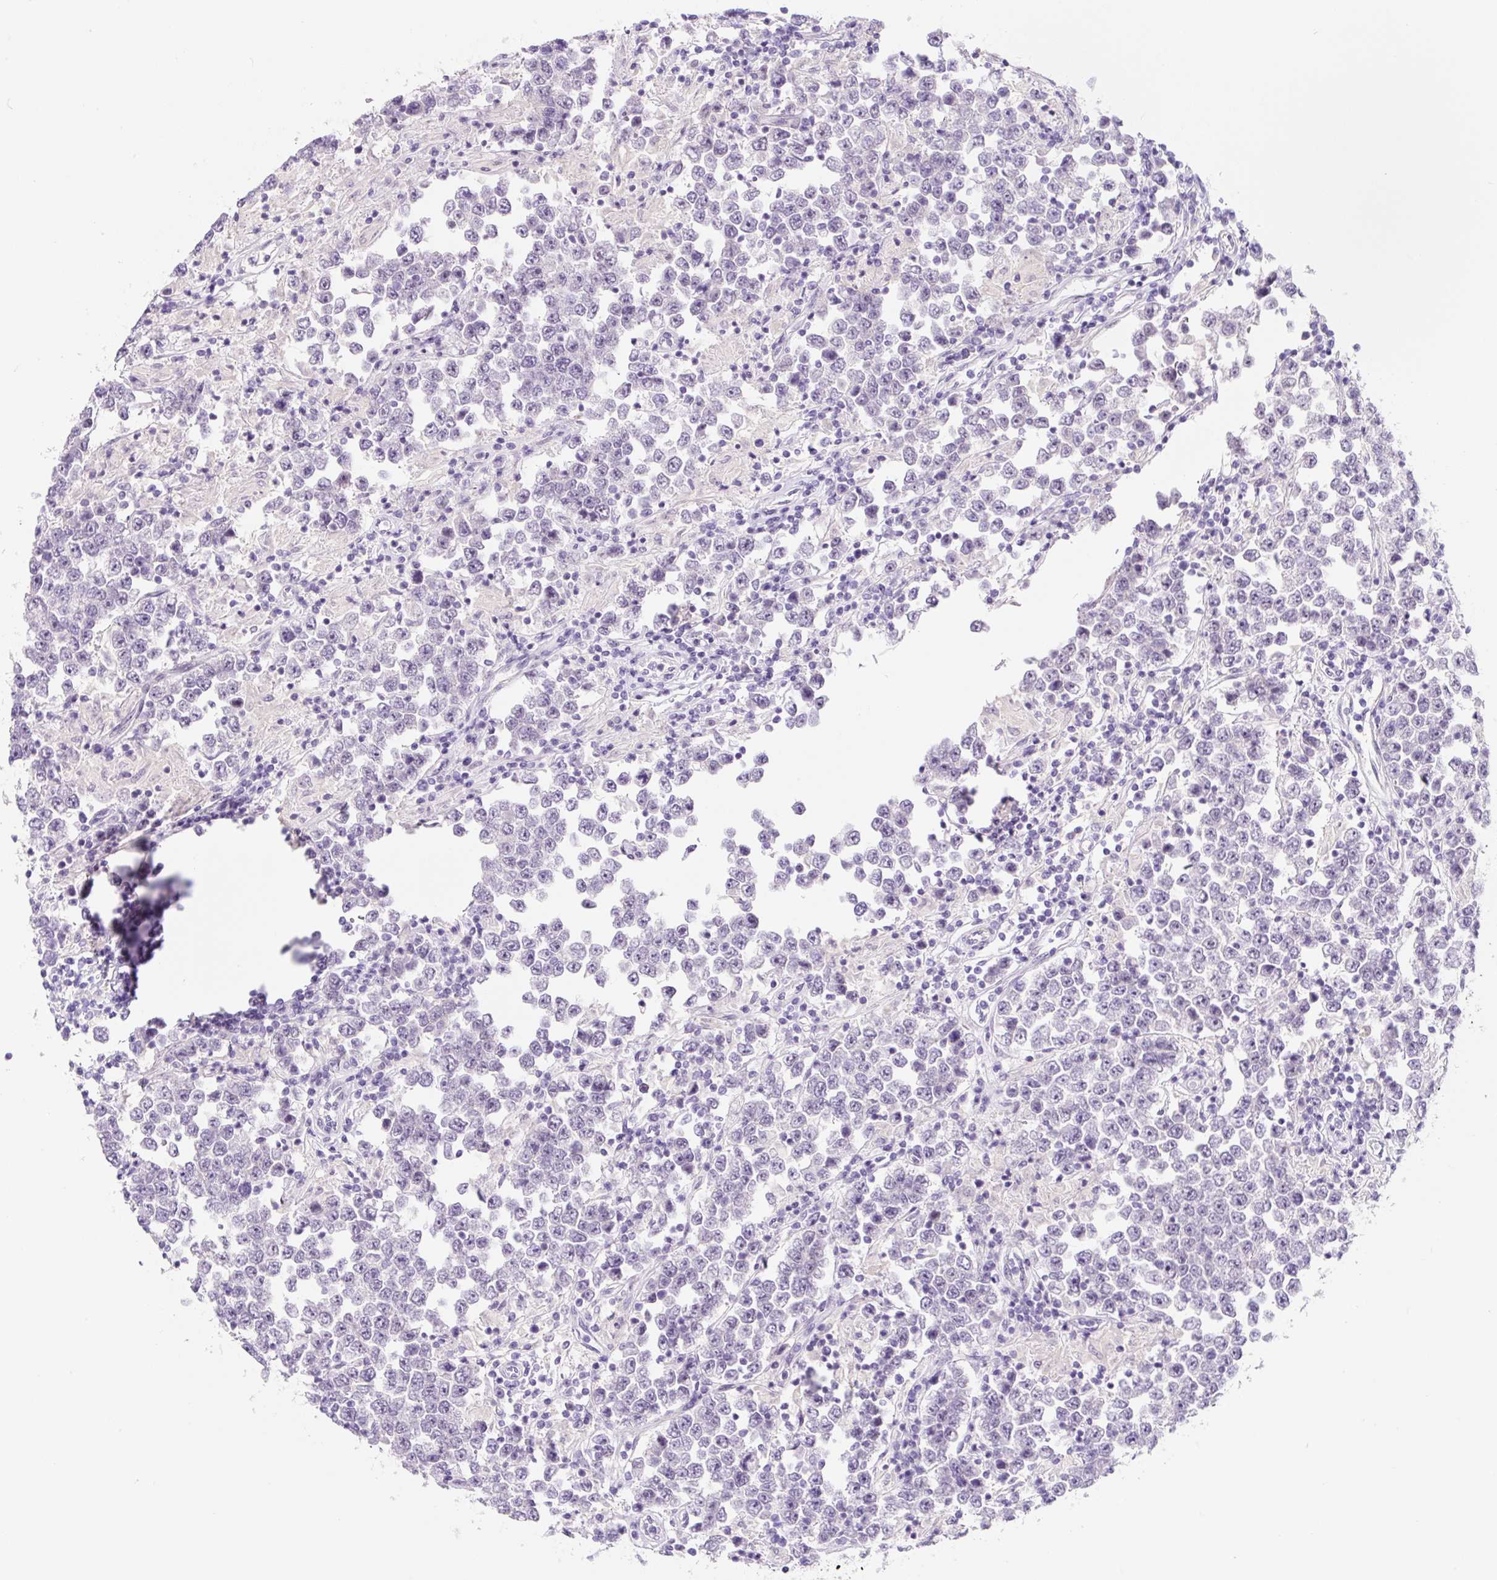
{"staining": {"intensity": "negative", "quantity": "none", "location": "none"}, "tissue": "testis cancer", "cell_type": "Tumor cells", "image_type": "cancer", "snomed": [{"axis": "morphology", "description": "Normal tissue, NOS"}, {"axis": "morphology", "description": "Urothelial carcinoma, High grade"}, {"axis": "morphology", "description": "Seminoma, NOS"}, {"axis": "morphology", "description": "Carcinoma, Embryonal, NOS"}, {"axis": "topography", "description": "Urinary bladder"}, {"axis": "topography", "description": "Testis"}], "caption": "Testis cancer (seminoma) stained for a protein using immunohistochemistry shows no positivity tumor cells.", "gene": "CCL25", "patient": {"sex": "male", "age": 41}}